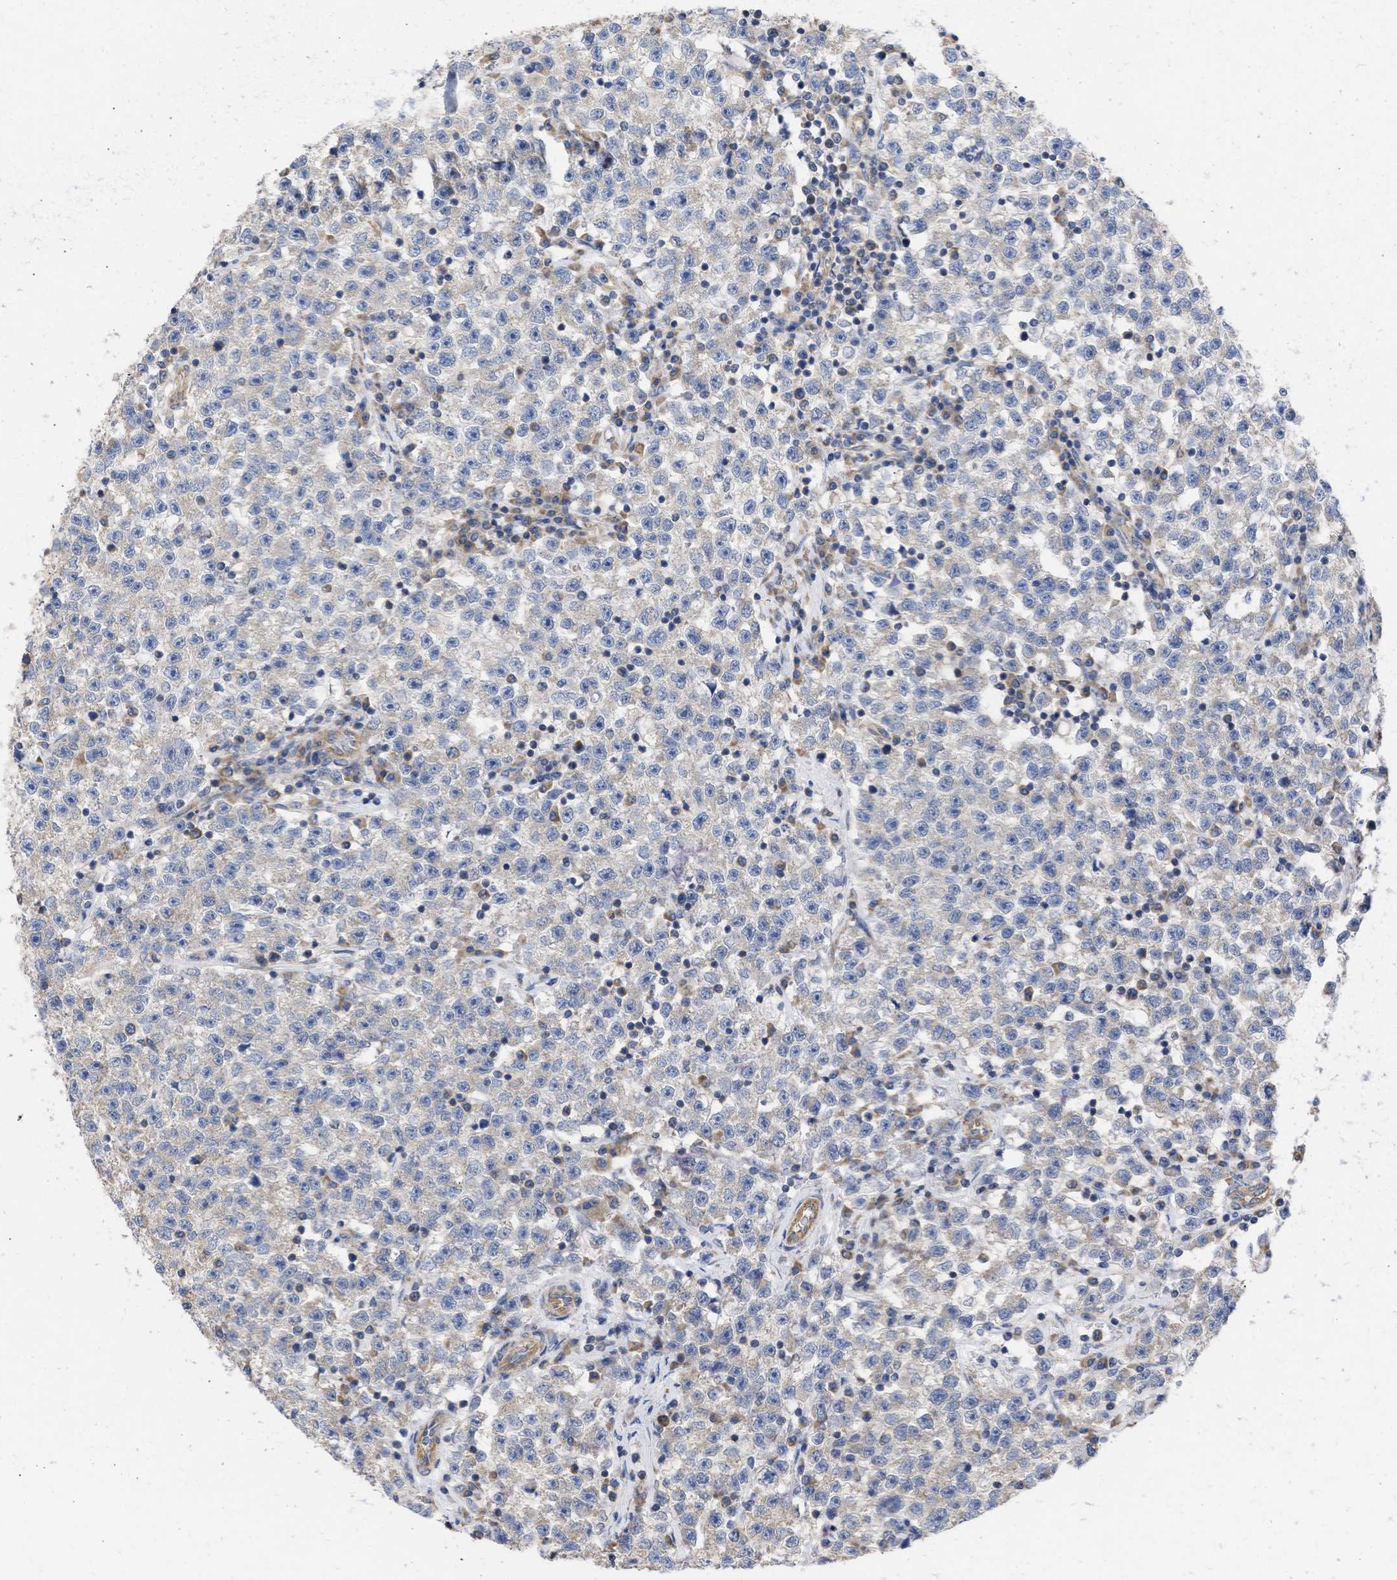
{"staining": {"intensity": "negative", "quantity": "none", "location": "none"}, "tissue": "testis cancer", "cell_type": "Tumor cells", "image_type": "cancer", "snomed": [{"axis": "morphology", "description": "Seminoma, NOS"}, {"axis": "topography", "description": "Testis"}], "caption": "A histopathology image of seminoma (testis) stained for a protein displays no brown staining in tumor cells. (DAB immunohistochemistry, high magnification).", "gene": "MAP2K3", "patient": {"sex": "male", "age": 22}}